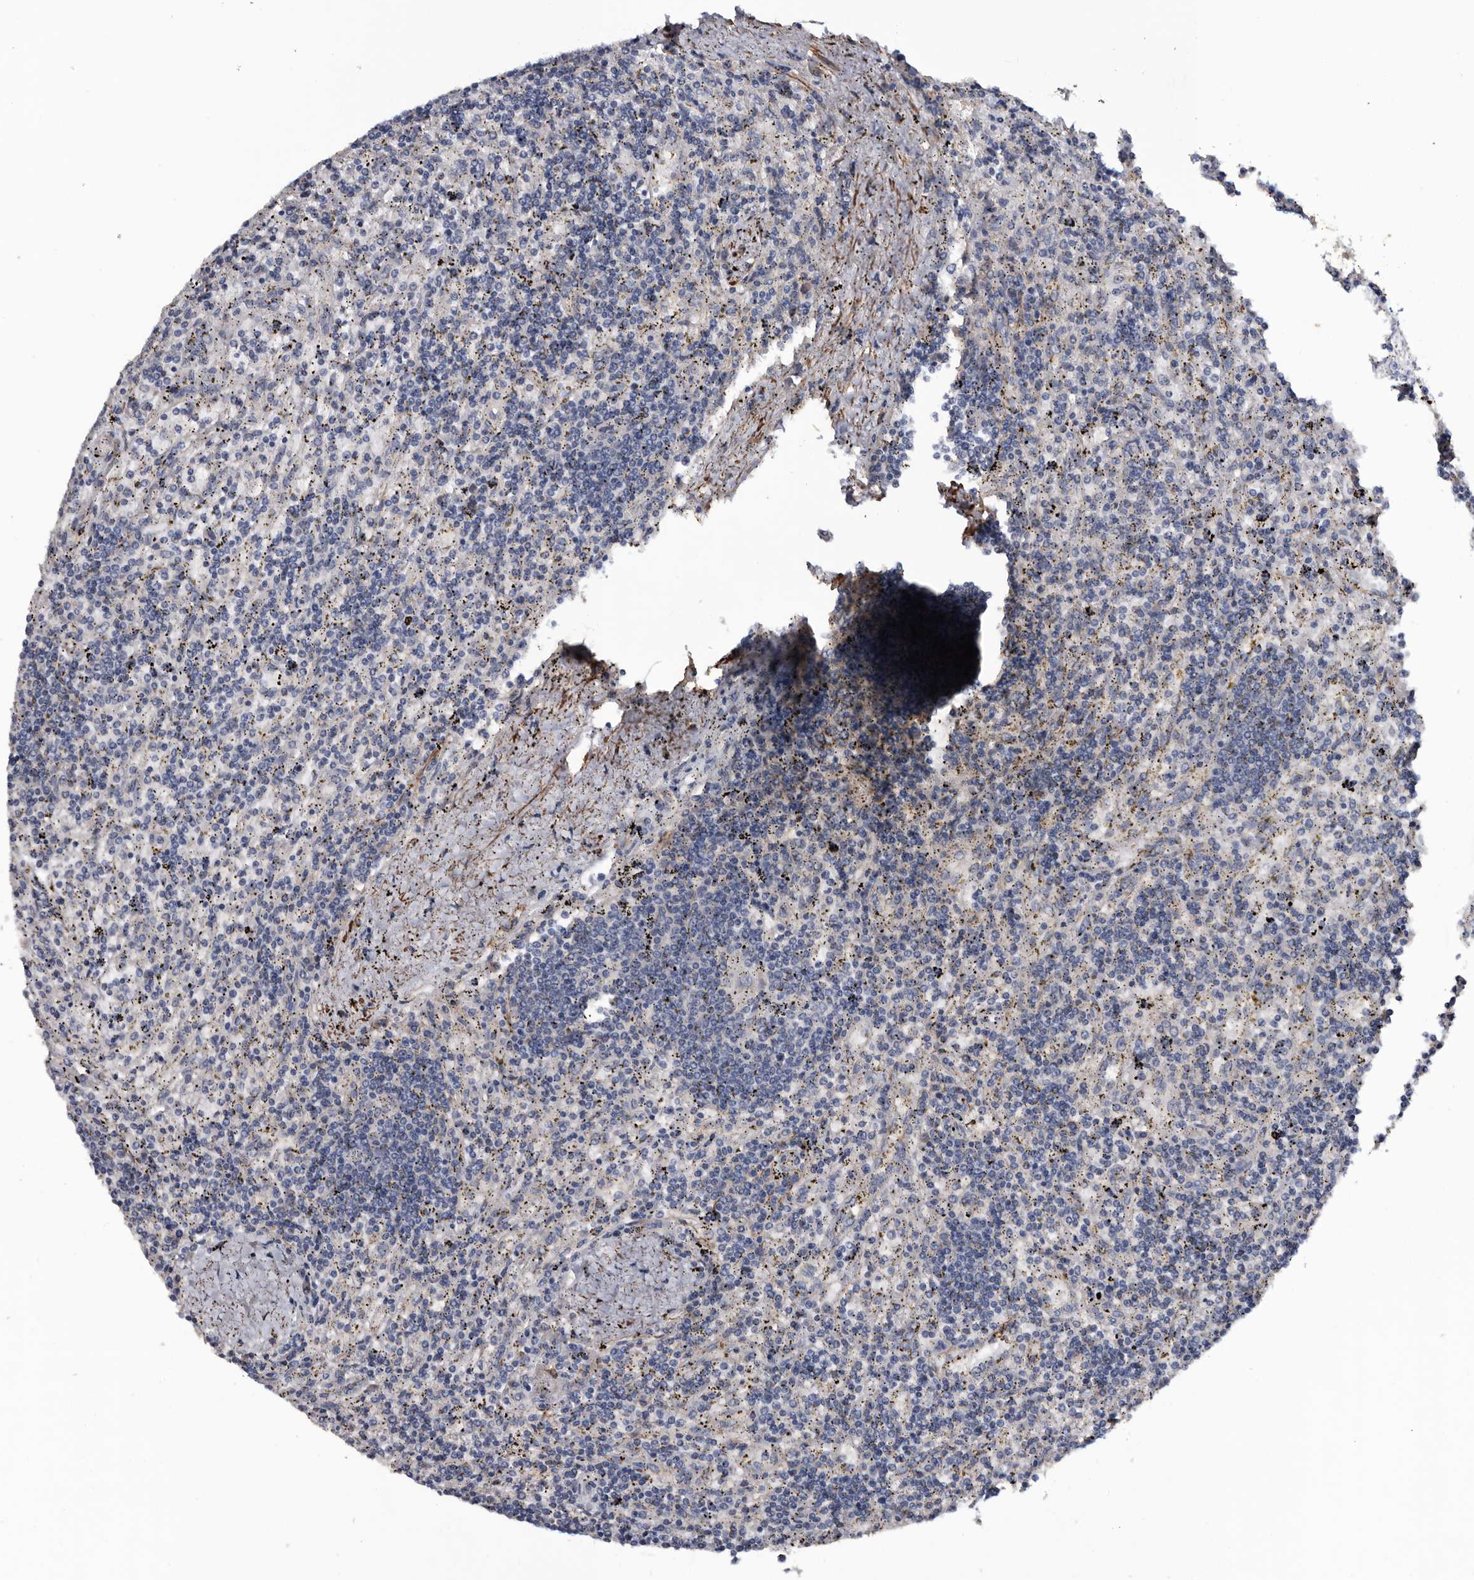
{"staining": {"intensity": "negative", "quantity": "none", "location": "none"}, "tissue": "lymphoma", "cell_type": "Tumor cells", "image_type": "cancer", "snomed": [{"axis": "morphology", "description": "Malignant lymphoma, non-Hodgkin's type, Low grade"}, {"axis": "topography", "description": "Spleen"}], "caption": "Micrograph shows no significant protein expression in tumor cells of low-grade malignant lymphoma, non-Hodgkin's type.", "gene": "IARS1", "patient": {"sex": "male", "age": 76}}